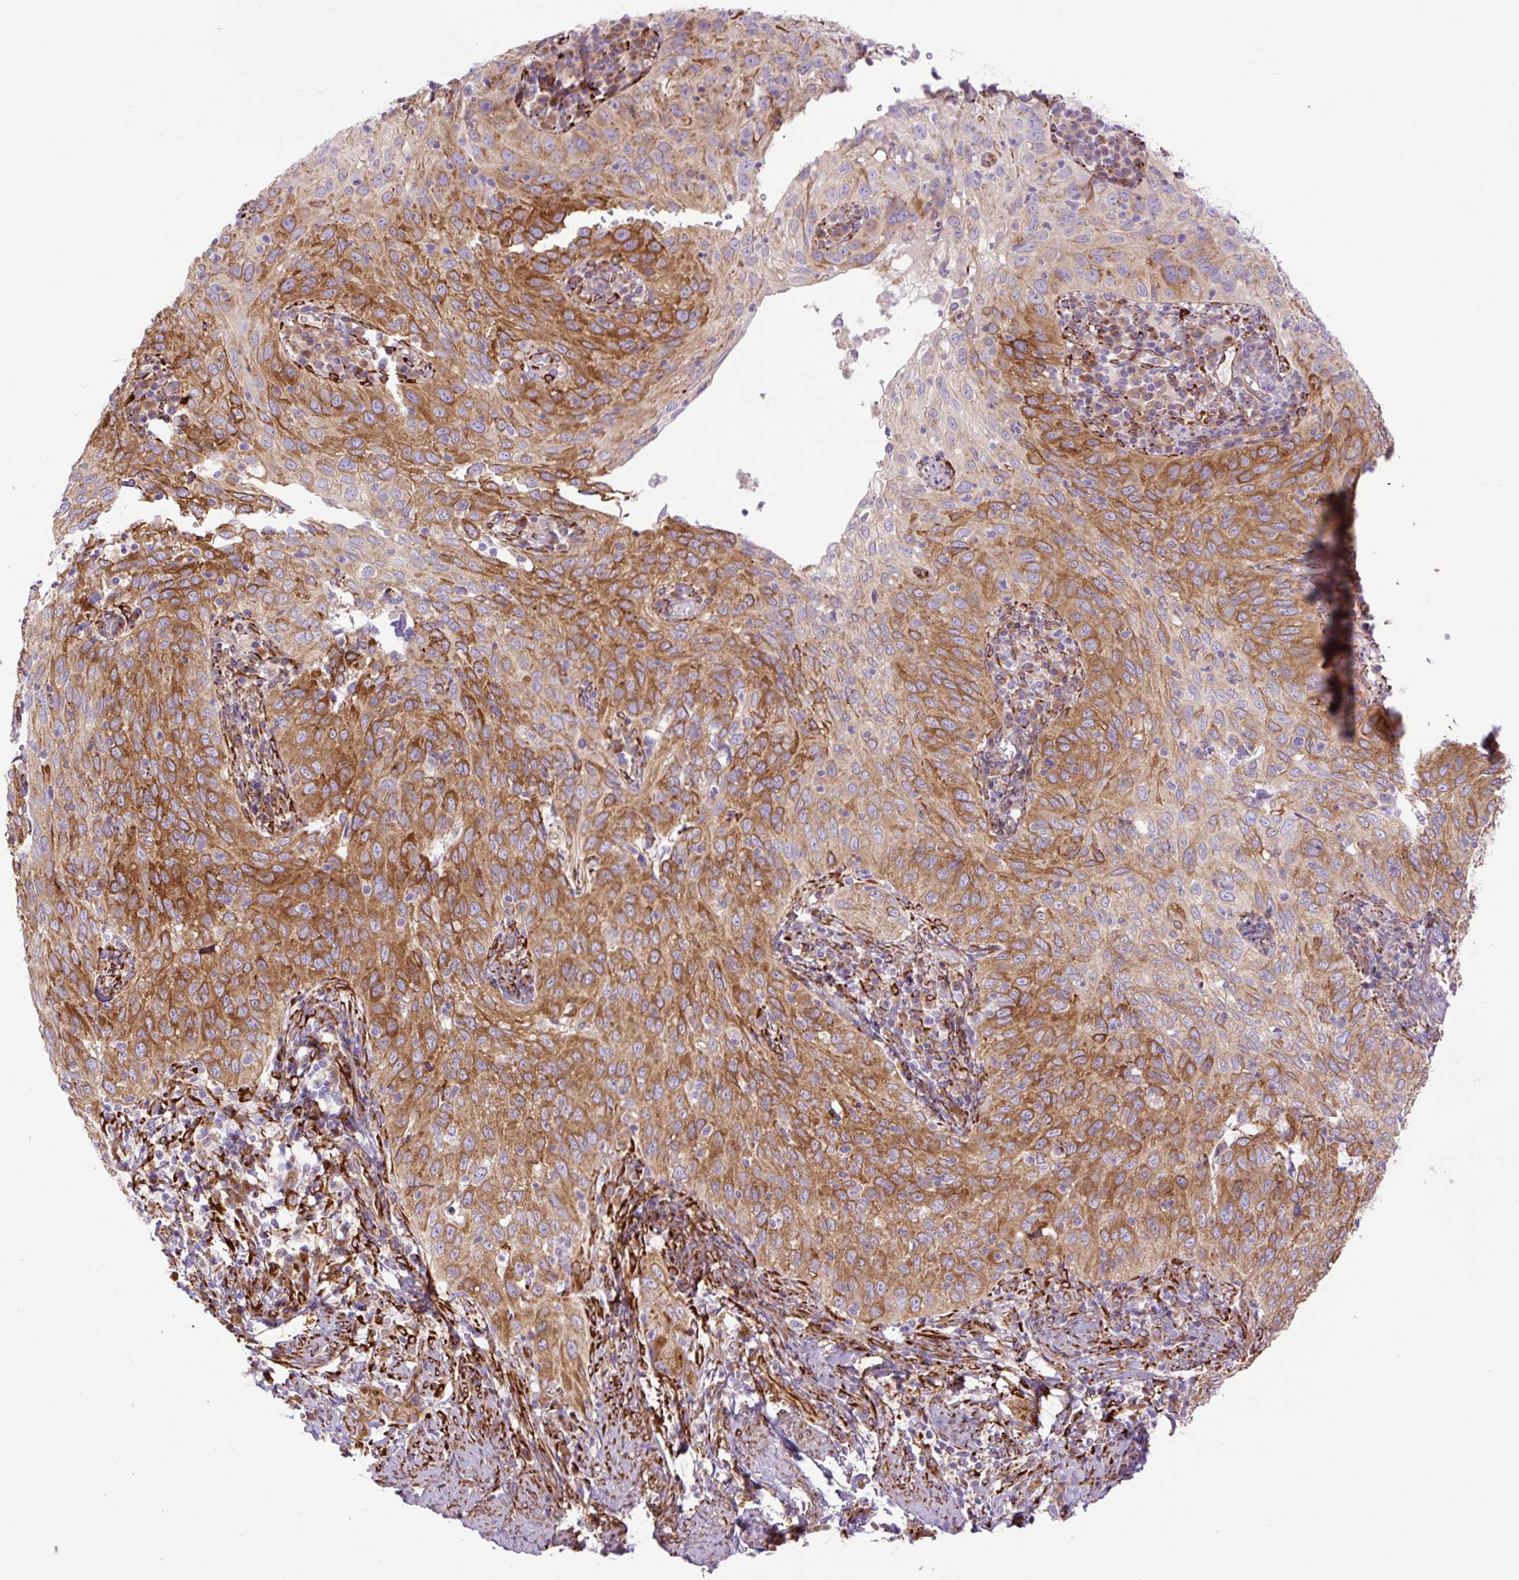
{"staining": {"intensity": "moderate", "quantity": ">75%", "location": "cytoplasmic/membranous"}, "tissue": "cervical cancer", "cell_type": "Tumor cells", "image_type": "cancer", "snomed": [{"axis": "morphology", "description": "Squamous cell carcinoma, NOS"}, {"axis": "topography", "description": "Cervix"}], "caption": "Brown immunohistochemical staining in human cervical cancer shows moderate cytoplasmic/membranous expression in approximately >75% of tumor cells.", "gene": "RAB30", "patient": {"sex": "female", "age": 52}}